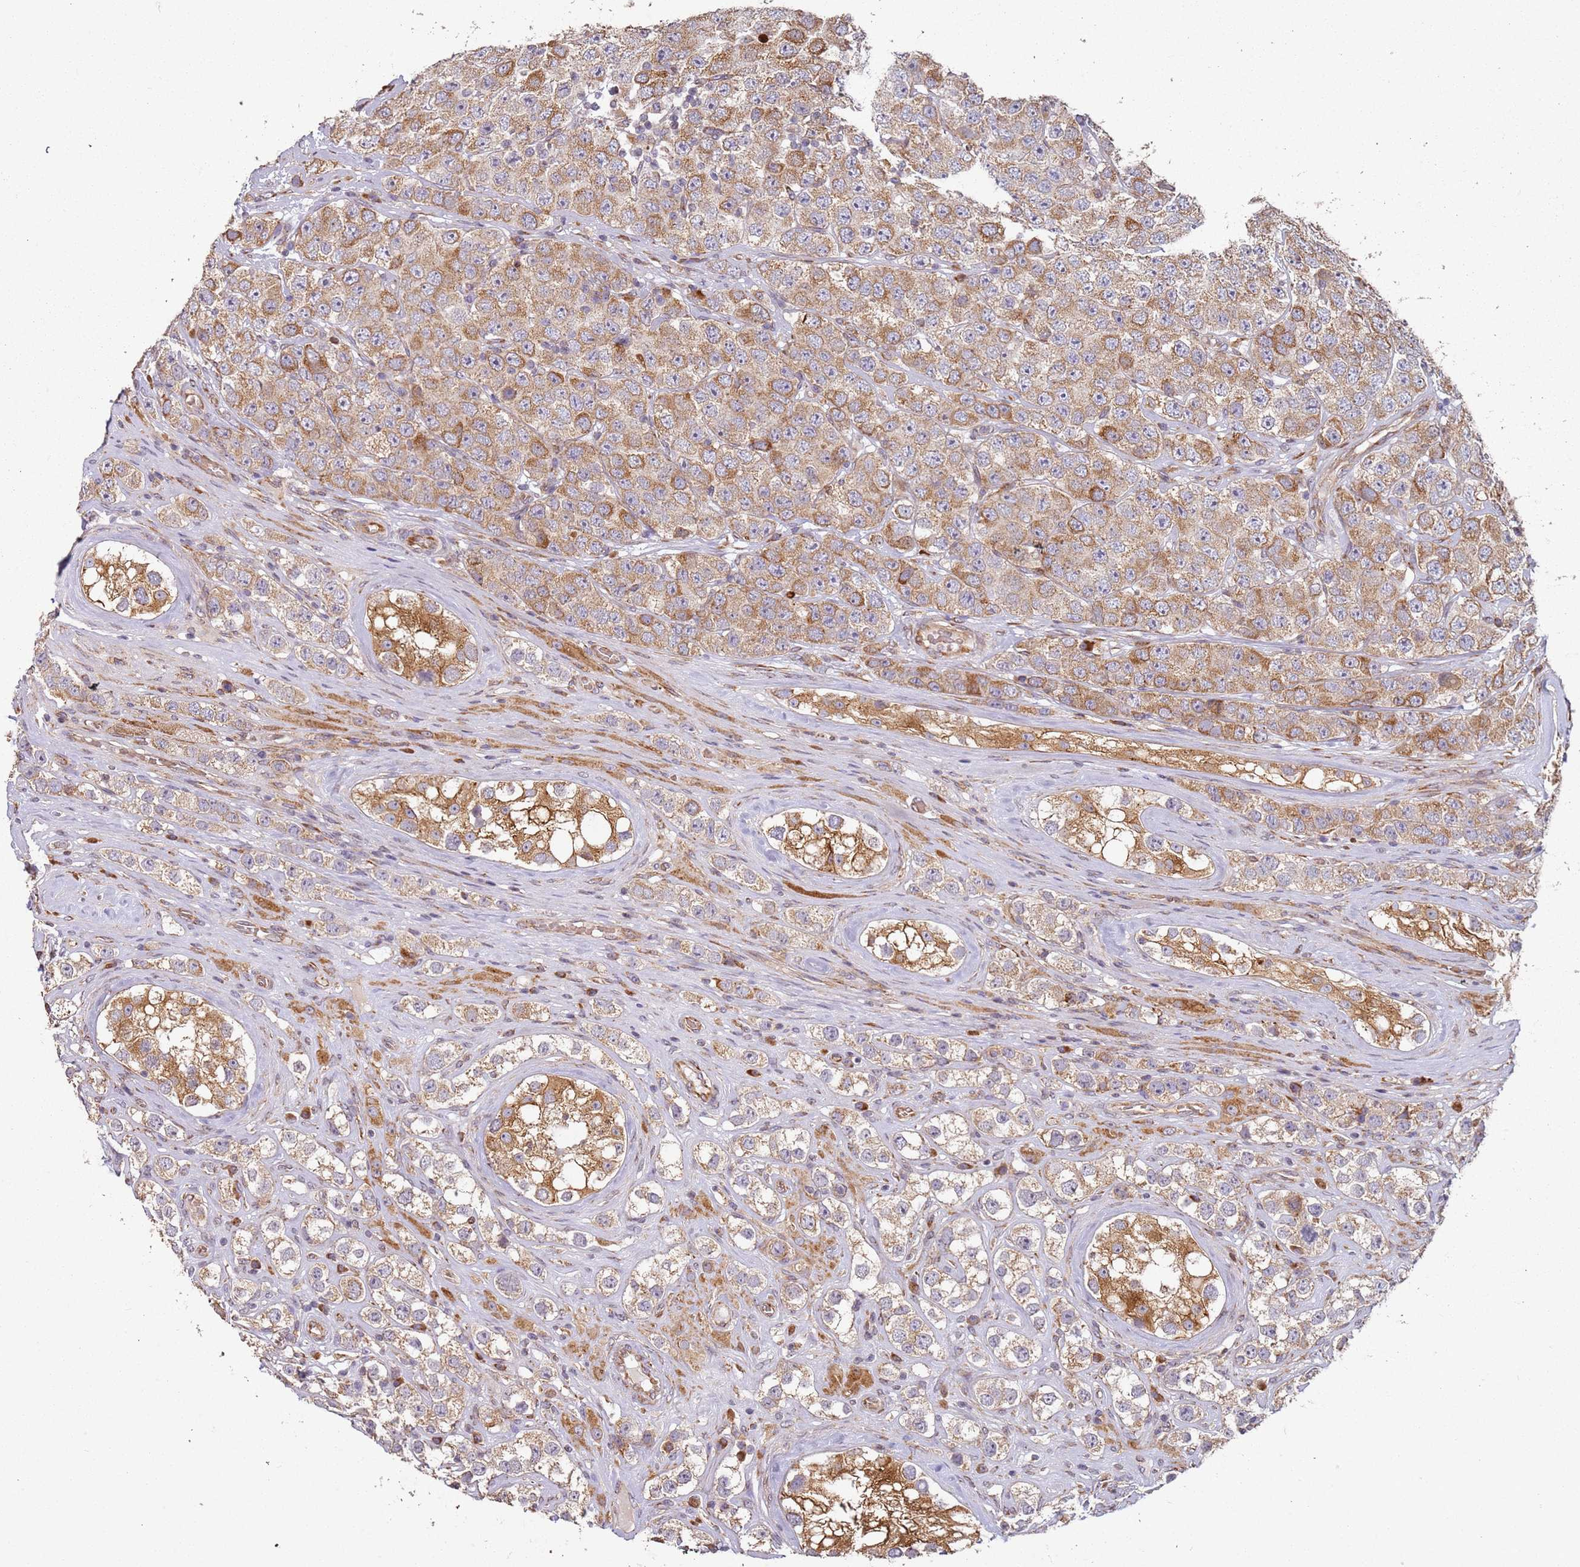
{"staining": {"intensity": "moderate", "quantity": ">75%", "location": "cytoplasmic/membranous"}, "tissue": "testis cancer", "cell_type": "Tumor cells", "image_type": "cancer", "snomed": [{"axis": "morphology", "description": "Seminoma, NOS"}, {"axis": "topography", "description": "Testis"}], "caption": "Seminoma (testis) stained with DAB immunohistochemistry displays medium levels of moderate cytoplasmic/membranous staining in about >75% of tumor cells.", "gene": "ARFRP1", "patient": {"sex": "male", "age": 28}}